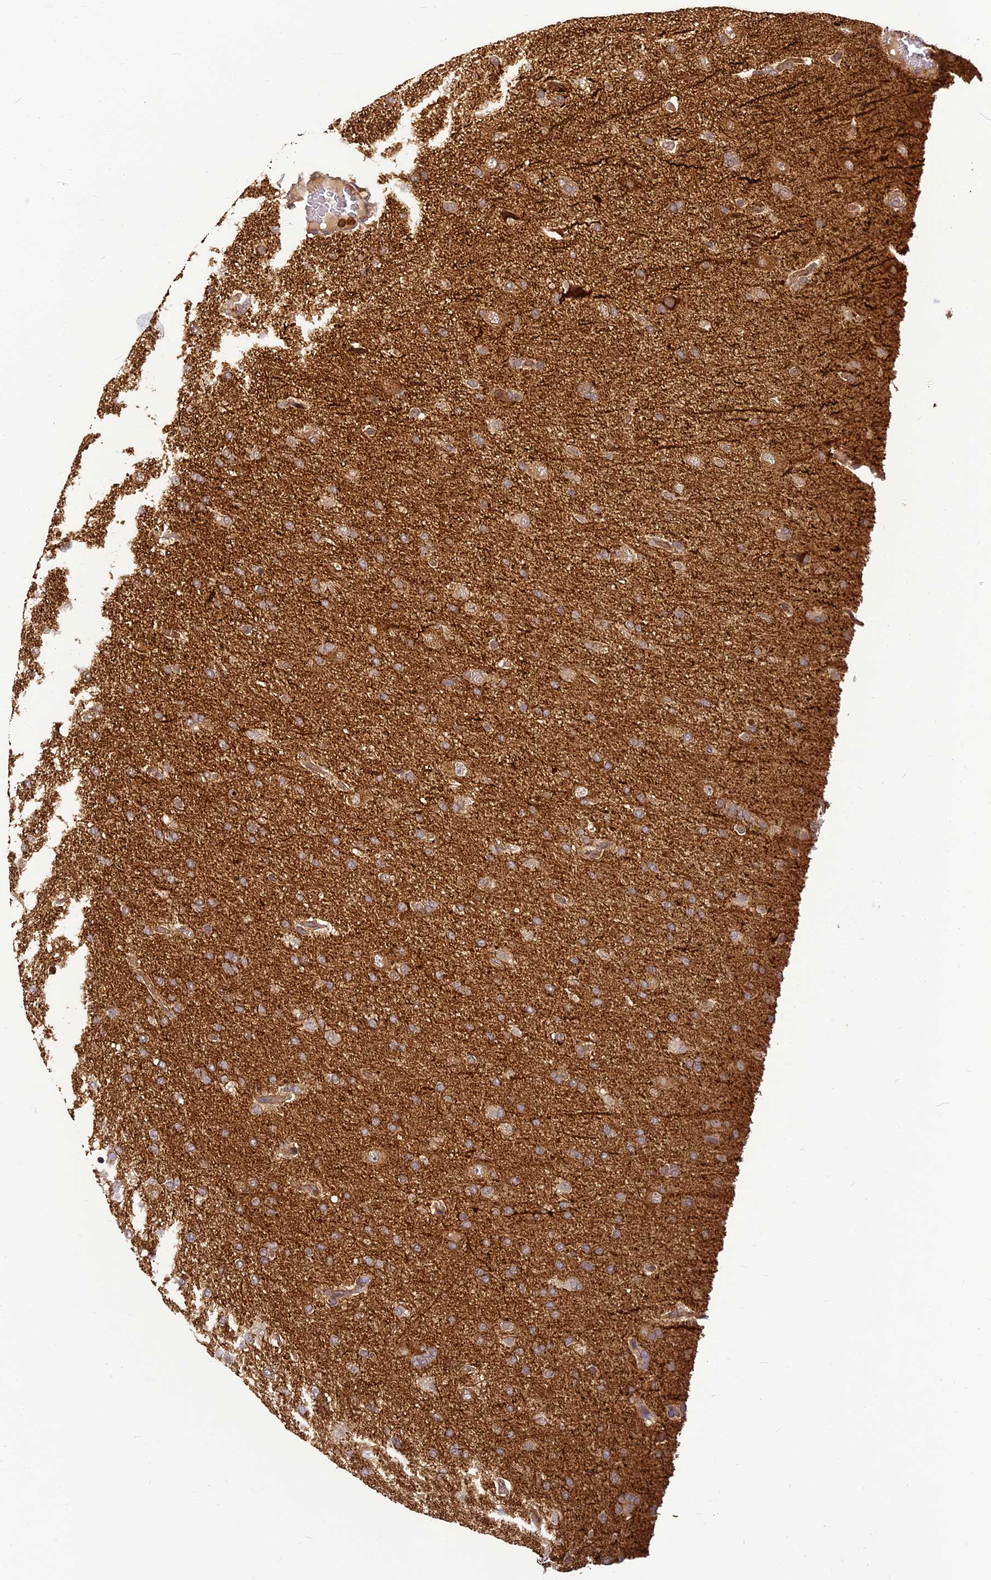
{"staining": {"intensity": "moderate", "quantity": "<25%", "location": "cytoplasmic/membranous"}, "tissue": "glioma", "cell_type": "Tumor cells", "image_type": "cancer", "snomed": [{"axis": "morphology", "description": "Glioma, malignant, High grade"}, {"axis": "topography", "description": "Brain"}], "caption": "Glioma stained with a protein marker reveals moderate staining in tumor cells.", "gene": "BCDIN3D", "patient": {"sex": "male", "age": 72}}